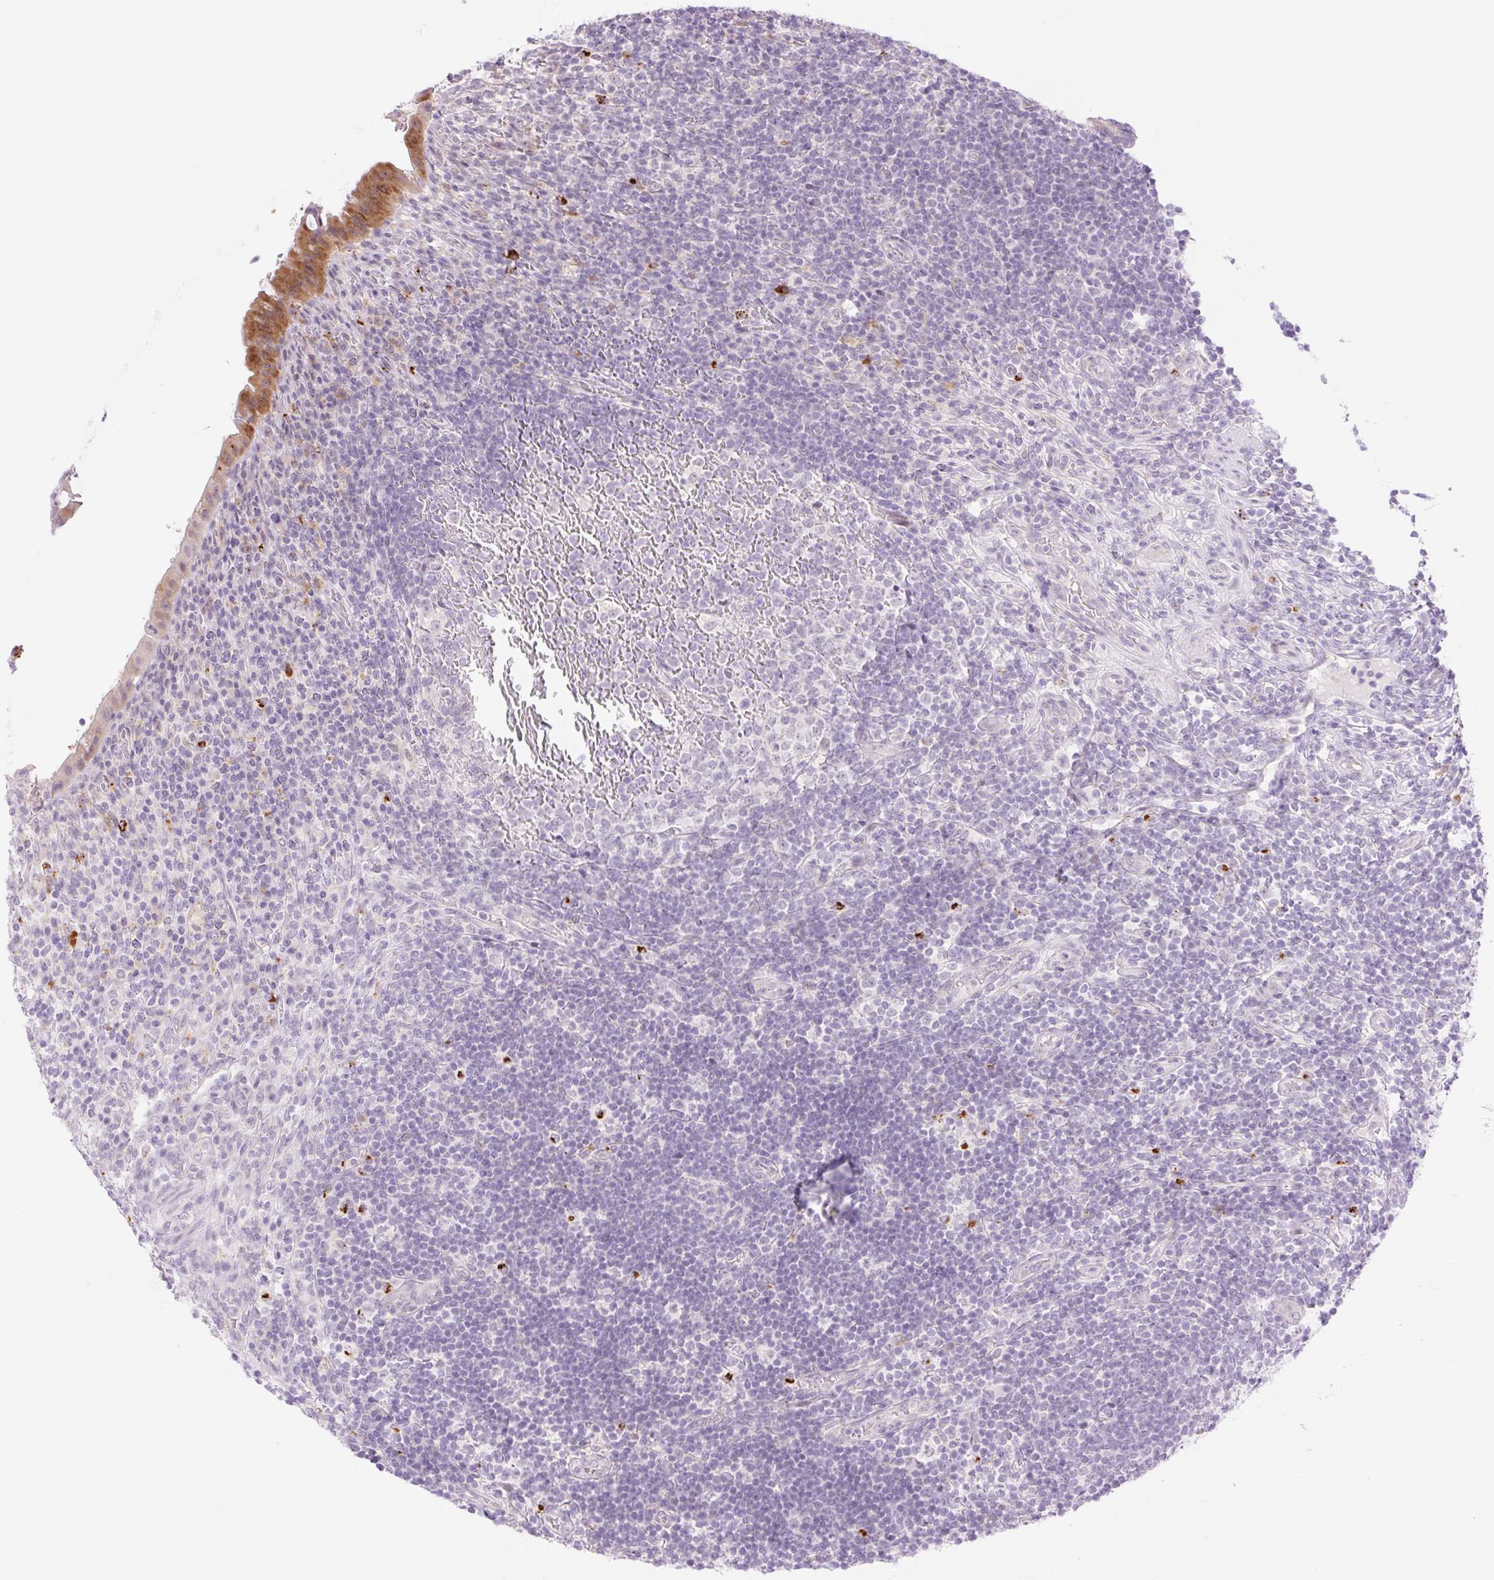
{"staining": {"intensity": "moderate", "quantity": "<25%", "location": "cytoplasmic/membranous"}, "tissue": "appendix", "cell_type": "Glandular cells", "image_type": "normal", "snomed": [{"axis": "morphology", "description": "Normal tissue, NOS"}, {"axis": "topography", "description": "Appendix"}], "caption": "Appendix stained with immunohistochemistry (IHC) displays moderate cytoplasmic/membranous staining in about <25% of glandular cells. The protein of interest is shown in brown color, while the nuclei are stained blue.", "gene": "SPRYD4", "patient": {"sex": "female", "age": 43}}